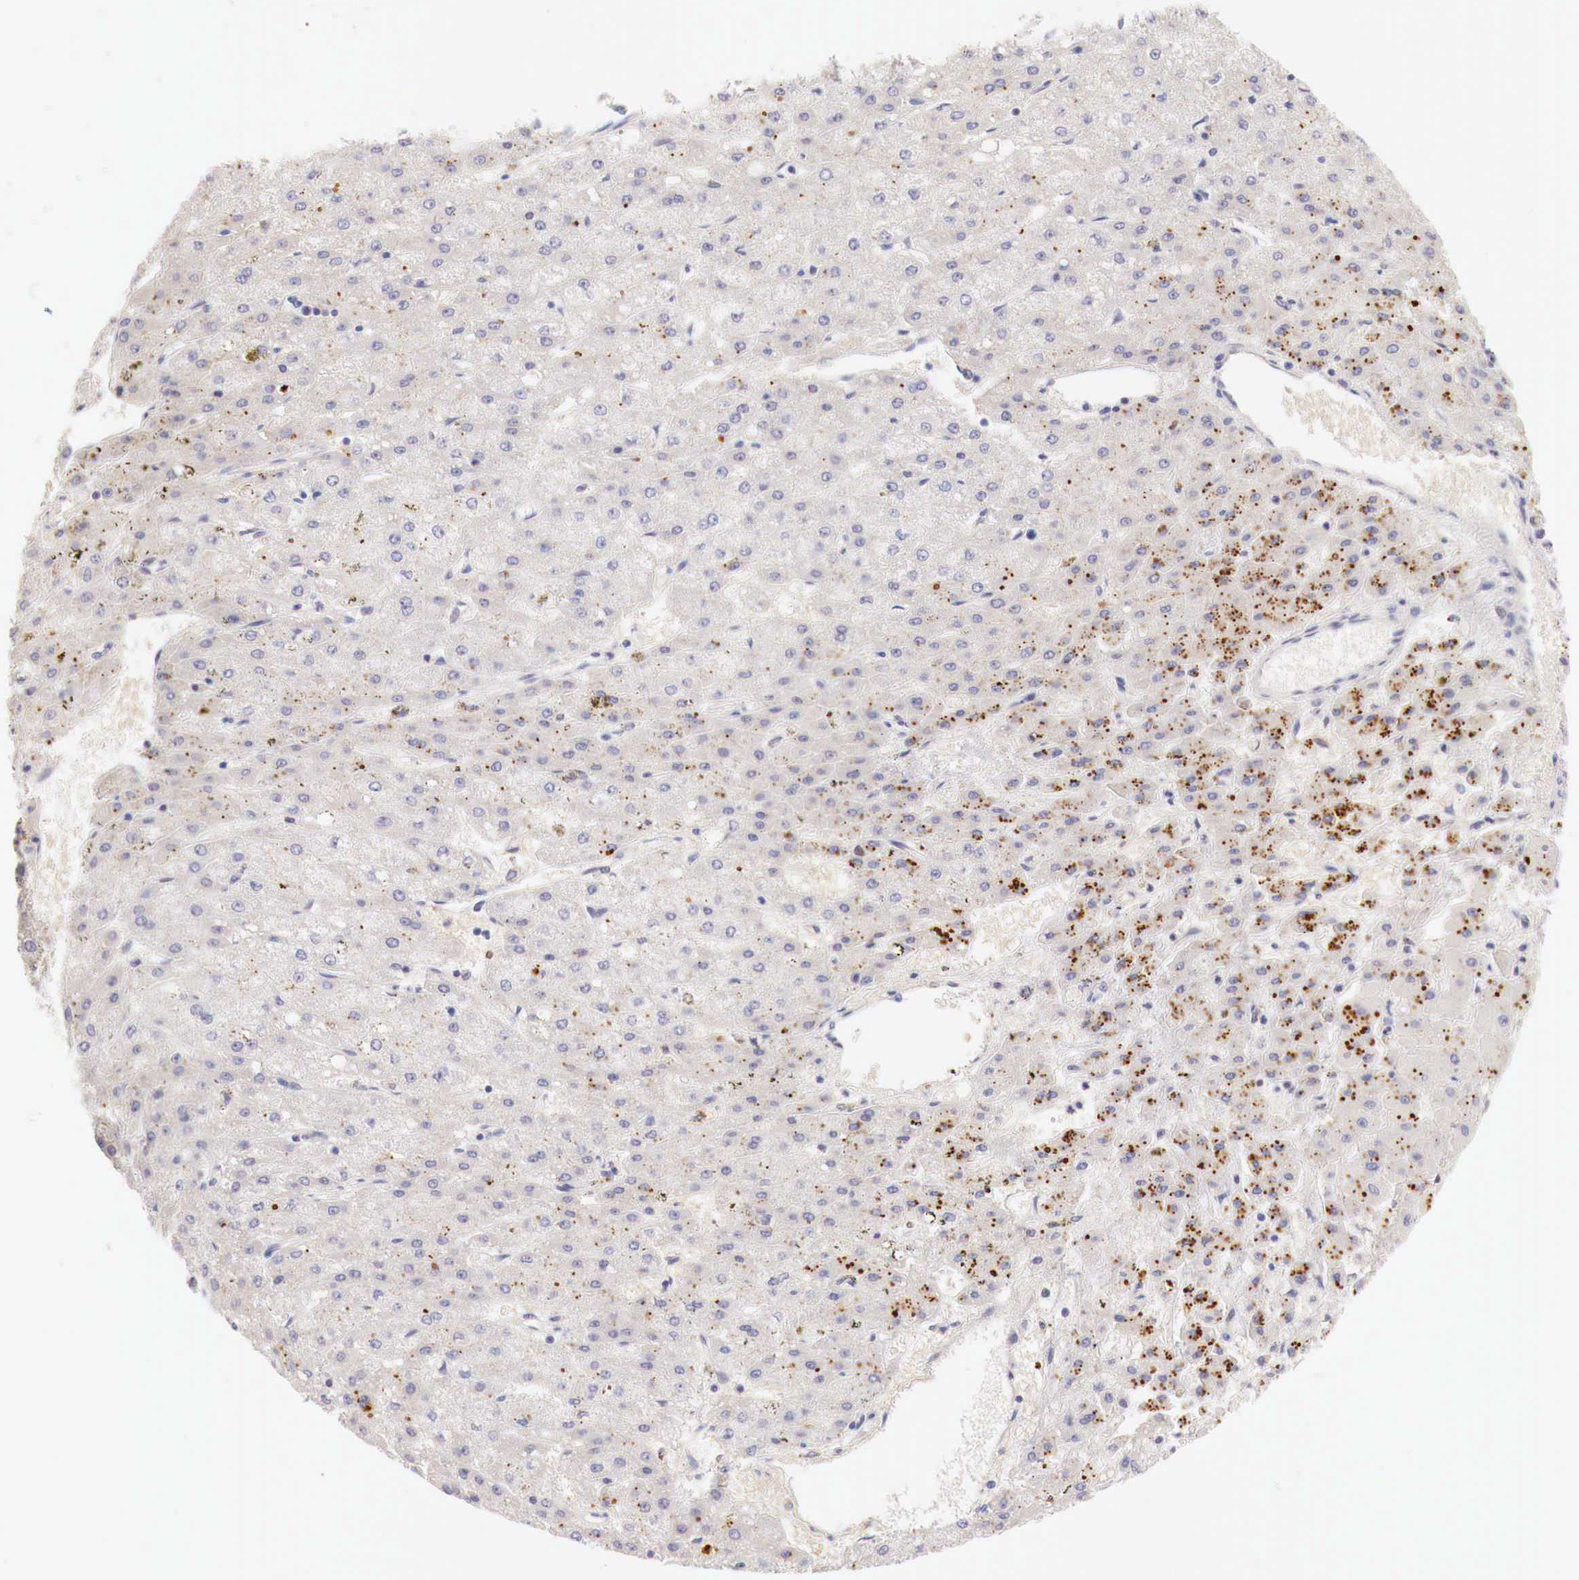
{"staining": {"intensity": "moderate", "quantity": "25%-75%", "location": "cytoplasmic/membranous"}, "tissue": "liver cancer", "cell_type": "Tumor cells", "image_type": "cancer", "snomed": [{"axis": "morphology", "description": "Carcinoma, Hepatocellular, NOS"}, {"axis": "topography", "description": "Liver"}], "caption": "Tumor cells reveal moderate cytoplasmic/membranous staining in approximately 25%-75% of cells in liver cancer.", "gene": "ITIH6", "patient": {"sex": "female", "age": 52}}